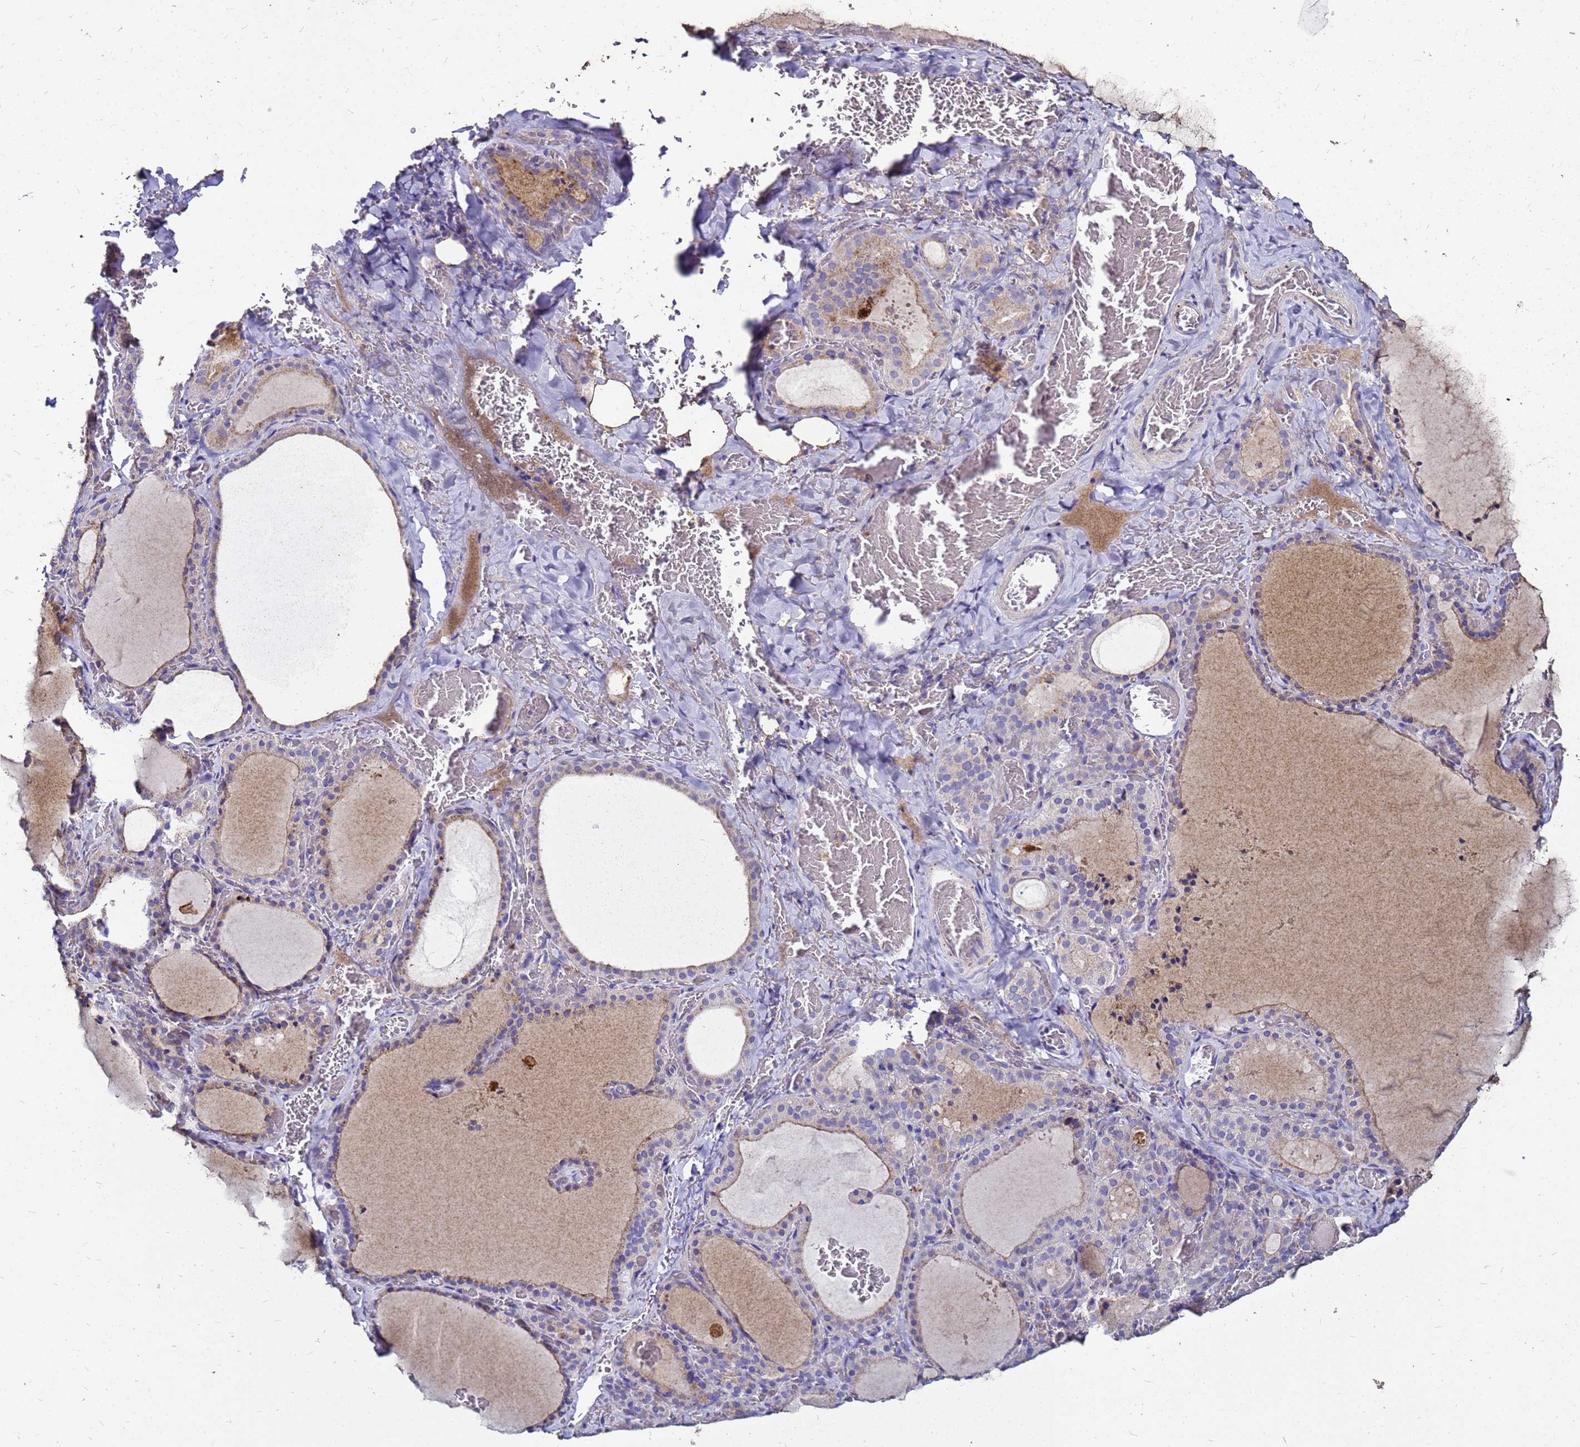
{"staining": {"intensity": "weak", "quantity": "<25%", "location": "cytoplasmic/membranous"}, "tissue": "thyroid gland", "cell_type": "Glandular cells", "image_type": "normal", "snomed": [{"axis": "morphology", "description": "Normal tissue, NOS"}, {"axis": "topography", "description": "Thyroid gland"}], "caption": "The photomicrograph shows no significant positivity in glandular cells of thyroid gland. (DAB (3,3'-diaminobenzidine) IHC, high magnification).", "gene": "S100A2", "patient": {"sex": "female", "age": 39}}